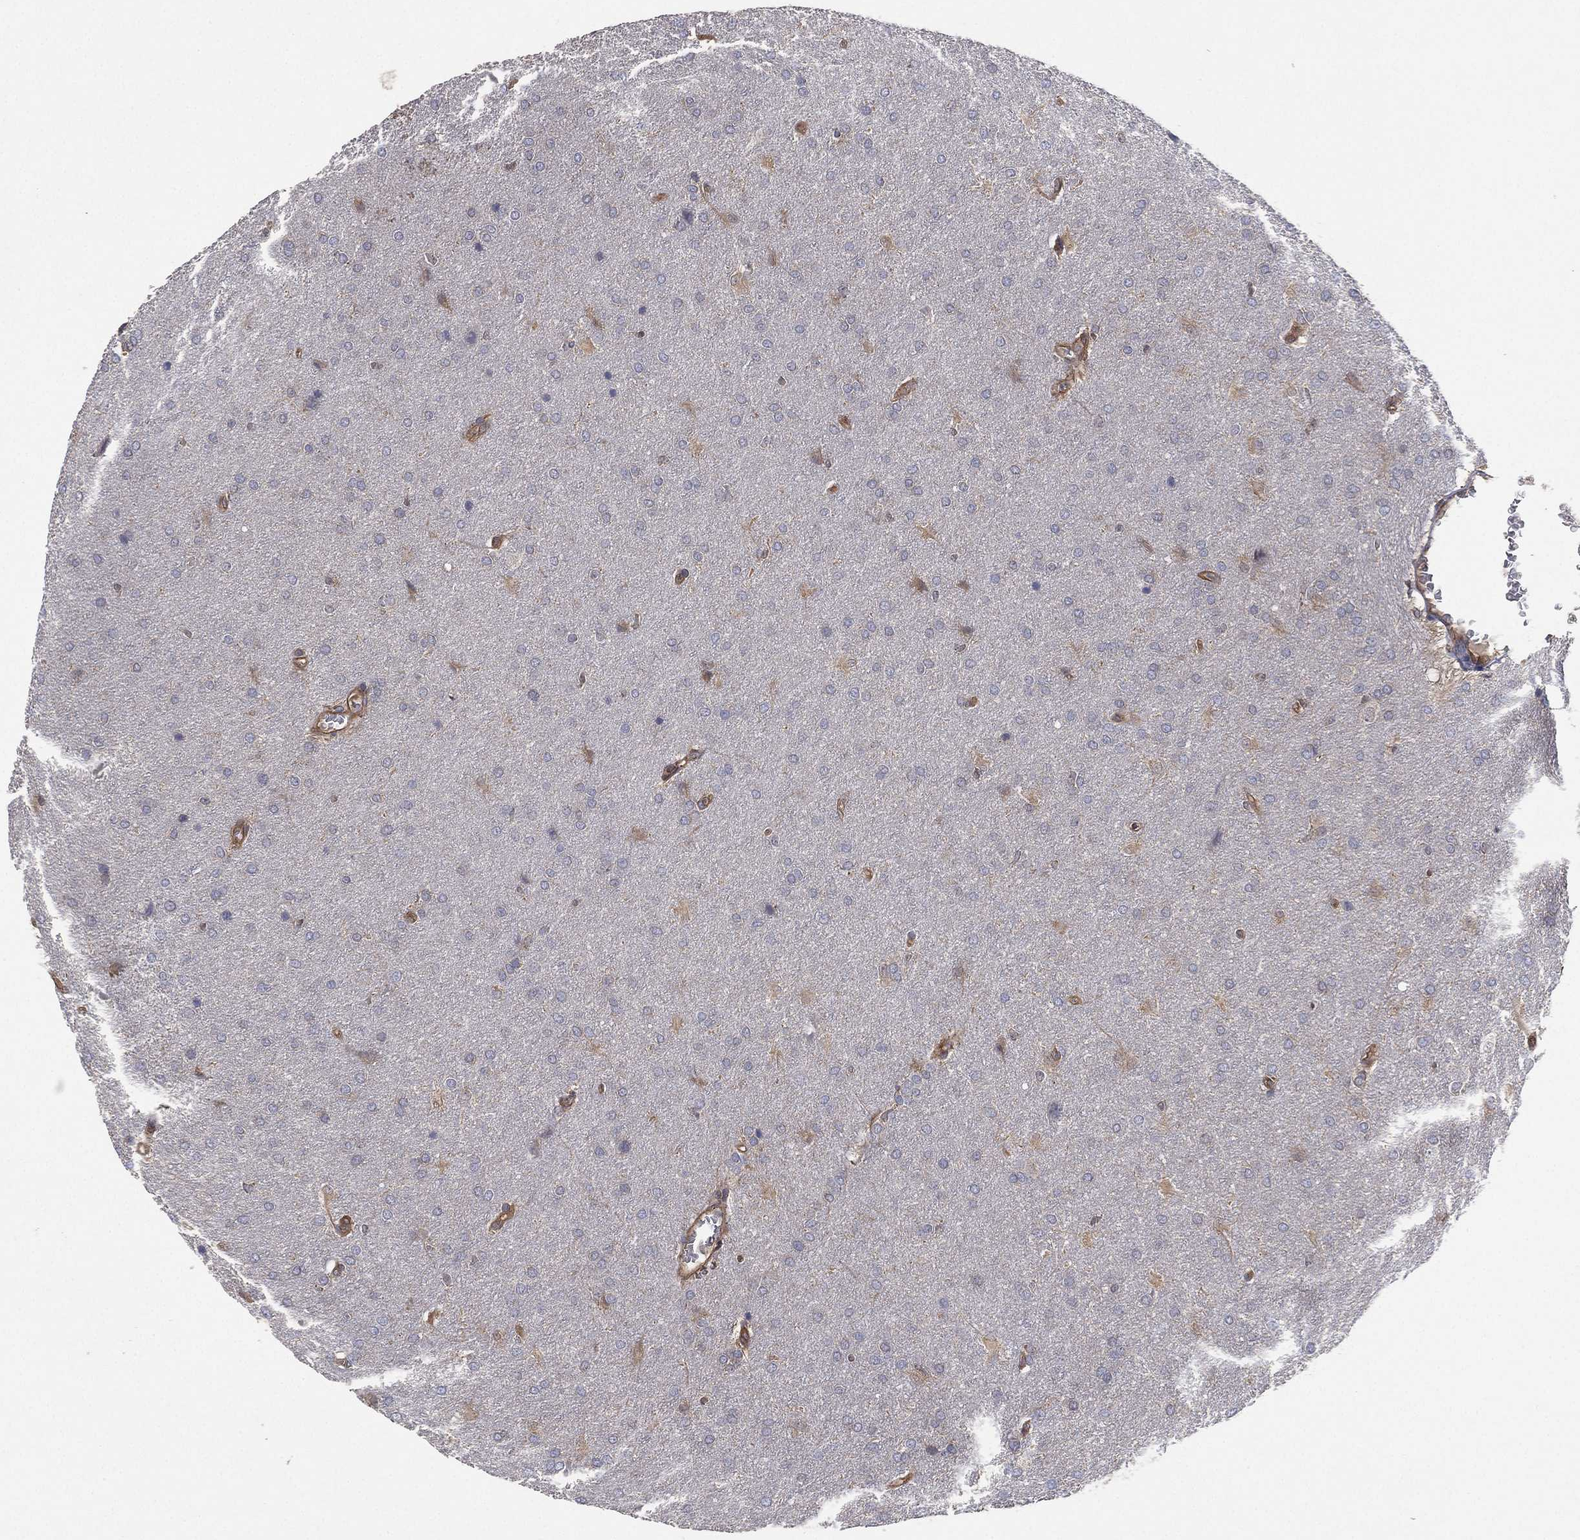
{"staining": {"intensity": "negative", "quantity": "none", "location": "none"}, "tissue": "glioma", "cell_type": "Tumor cells", "image_type": "cancer", "snomed": [{"axis": "morphology", "description": "Glioma, malignant, Low grade"}, {"axis": "topography", "description": "Brain"}], "caption": "Tumor cells show no significant protein staining in malignant glioma (low-grade).", "gene": "PSMG4", "patient": {"sex": "female", "age": 32}}